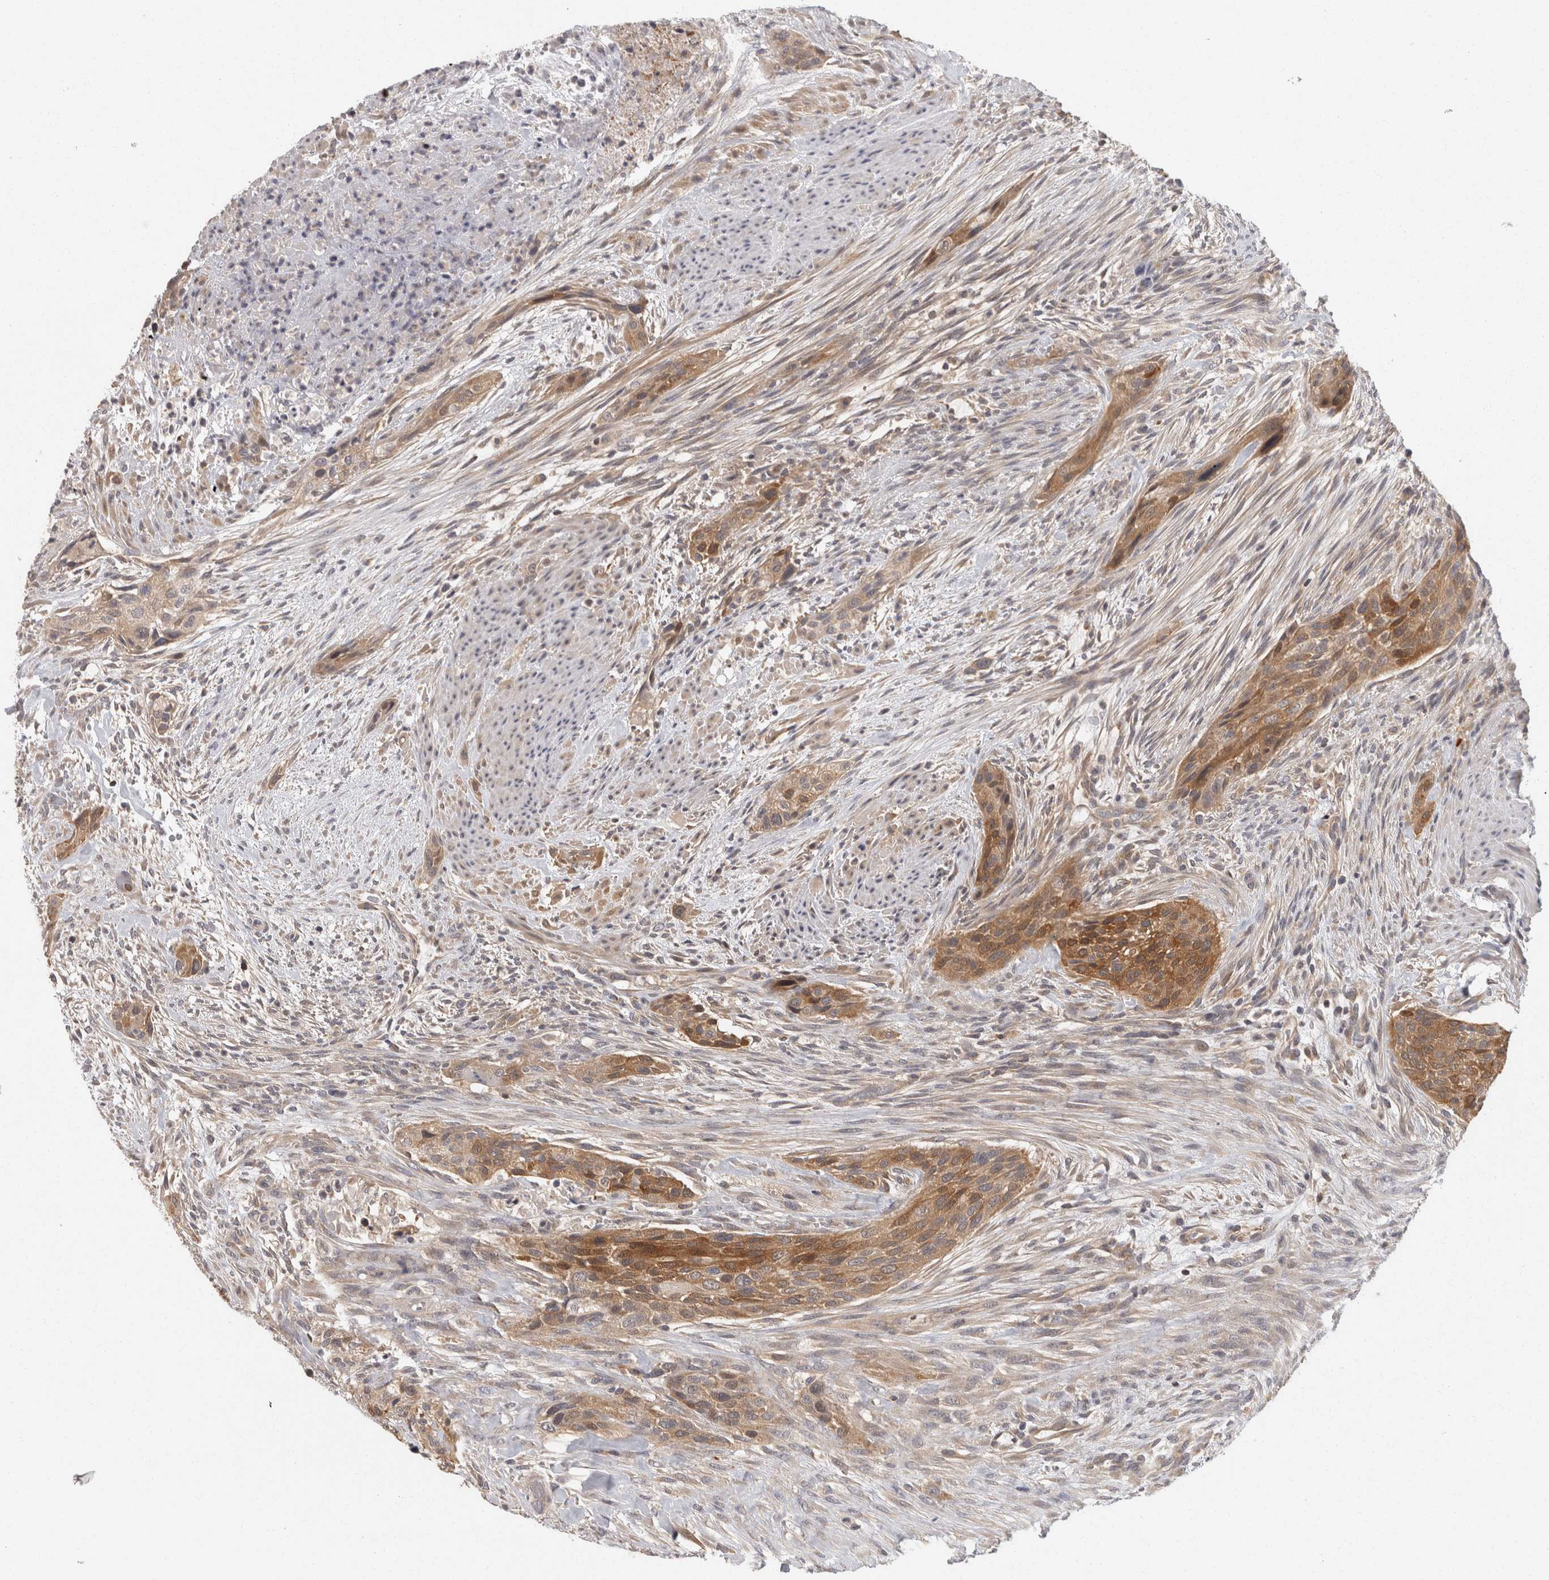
{"staining": {"intensity": "strong", "quantity": ">75%", "location": "cytoplasmic/membranous"}, "tissue": "urothelial cancer", "cell_type": "Tumor cells", "image_type": "cancer", "snomed": [{"axis": "morphology", "description": "Urothelial carcinoma, High grade"}, {"axis": "topography", "description": "Urinary bladder"}], "caption": "Brown immunohistochemical staining in human urothelial cancer displays strong cytoplasmic/membranous expression in approximately >75% of tumor cells.", "gene": "ACAT2", "patient": {"sex": "male", "age": 35}}